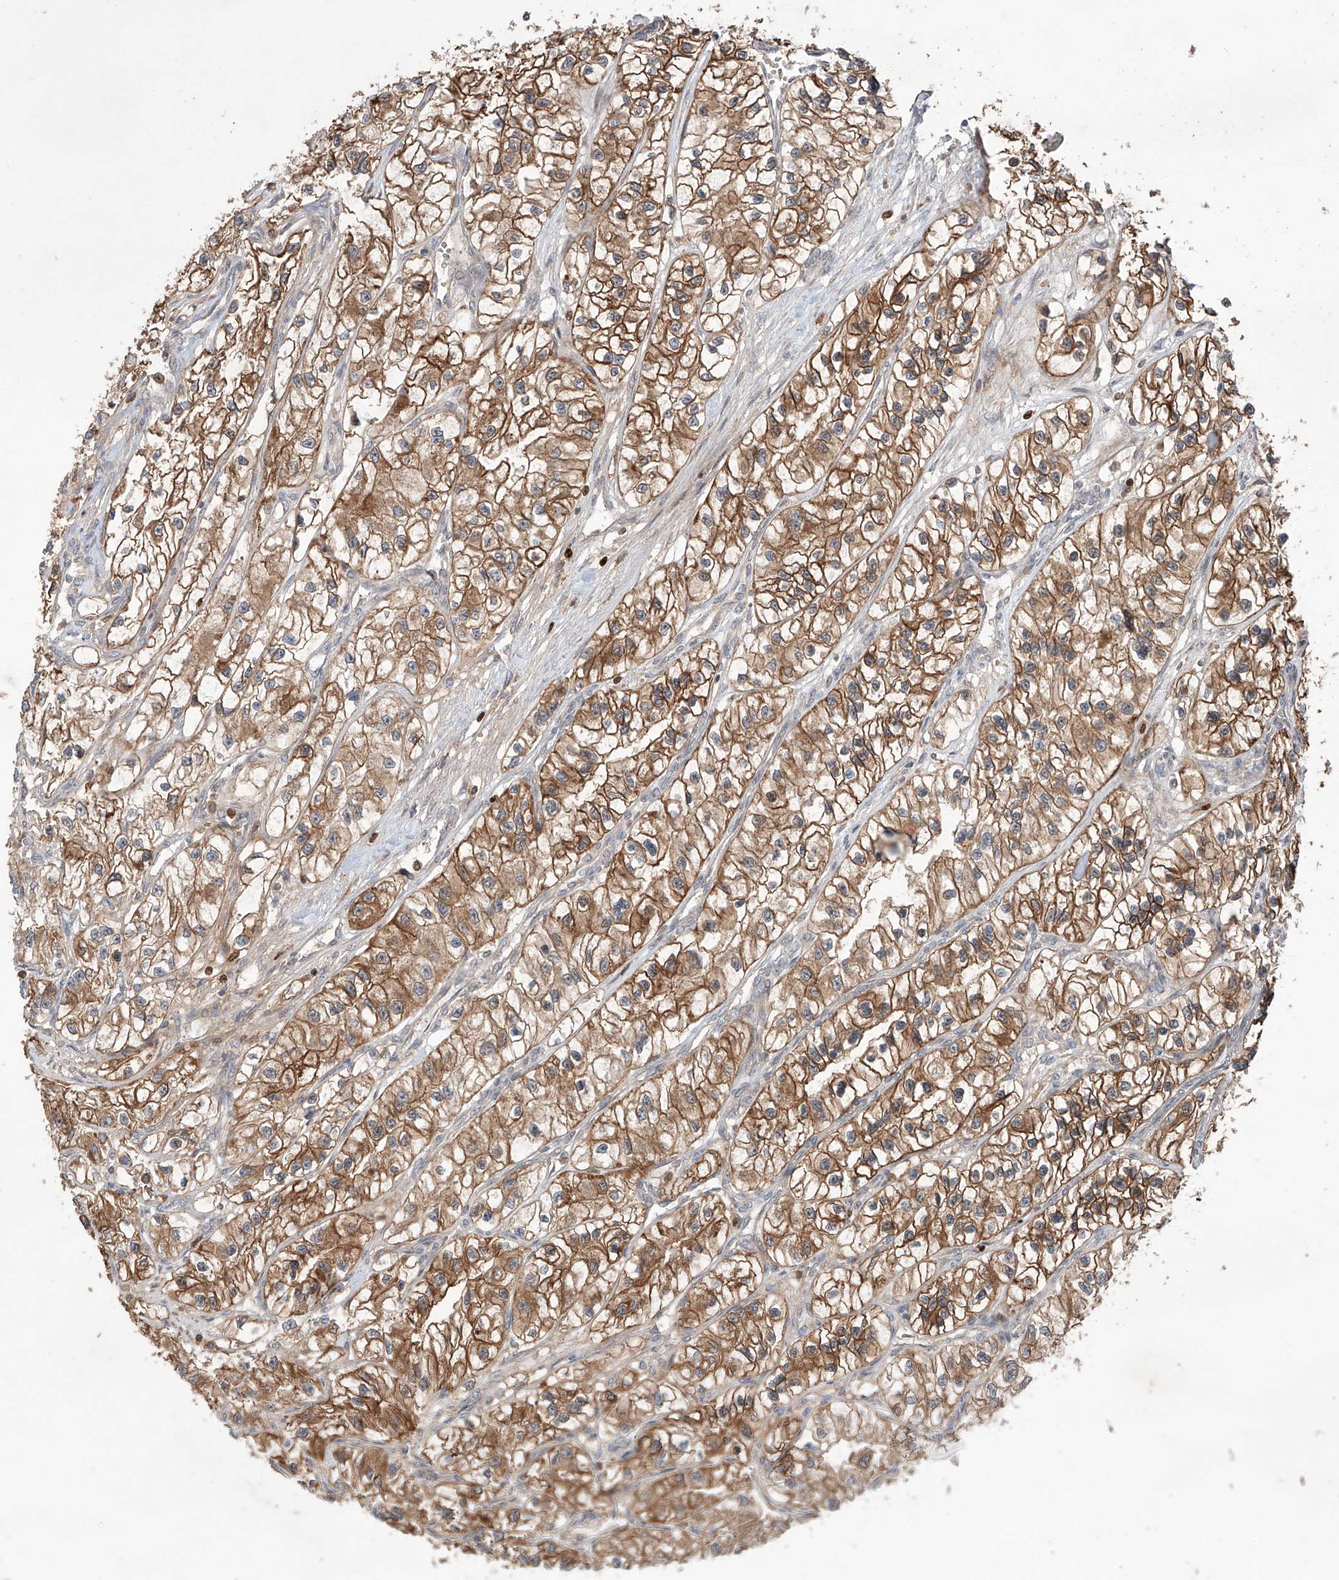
{"staining": {"intensity": "strong", "quantity": ">75%", "location": "cytoplasmic/membranous"}, "tissue": "renal cancer", "cell_type": "Tumor cells", "image_type": "cancer", "snomed": [{"axis": "morphology", "description": "Adenocarcinoma, NOS"}, {"axis": "topography", "description": "Kidney"}], "caption": "This micrograph shows IHC staining of renal cancer, with high strong cytoplasmic/membranous expression in about >75% of tumor cells.", "gene": "IGSF22", "patient": {"sex": "female", "age": 57}}